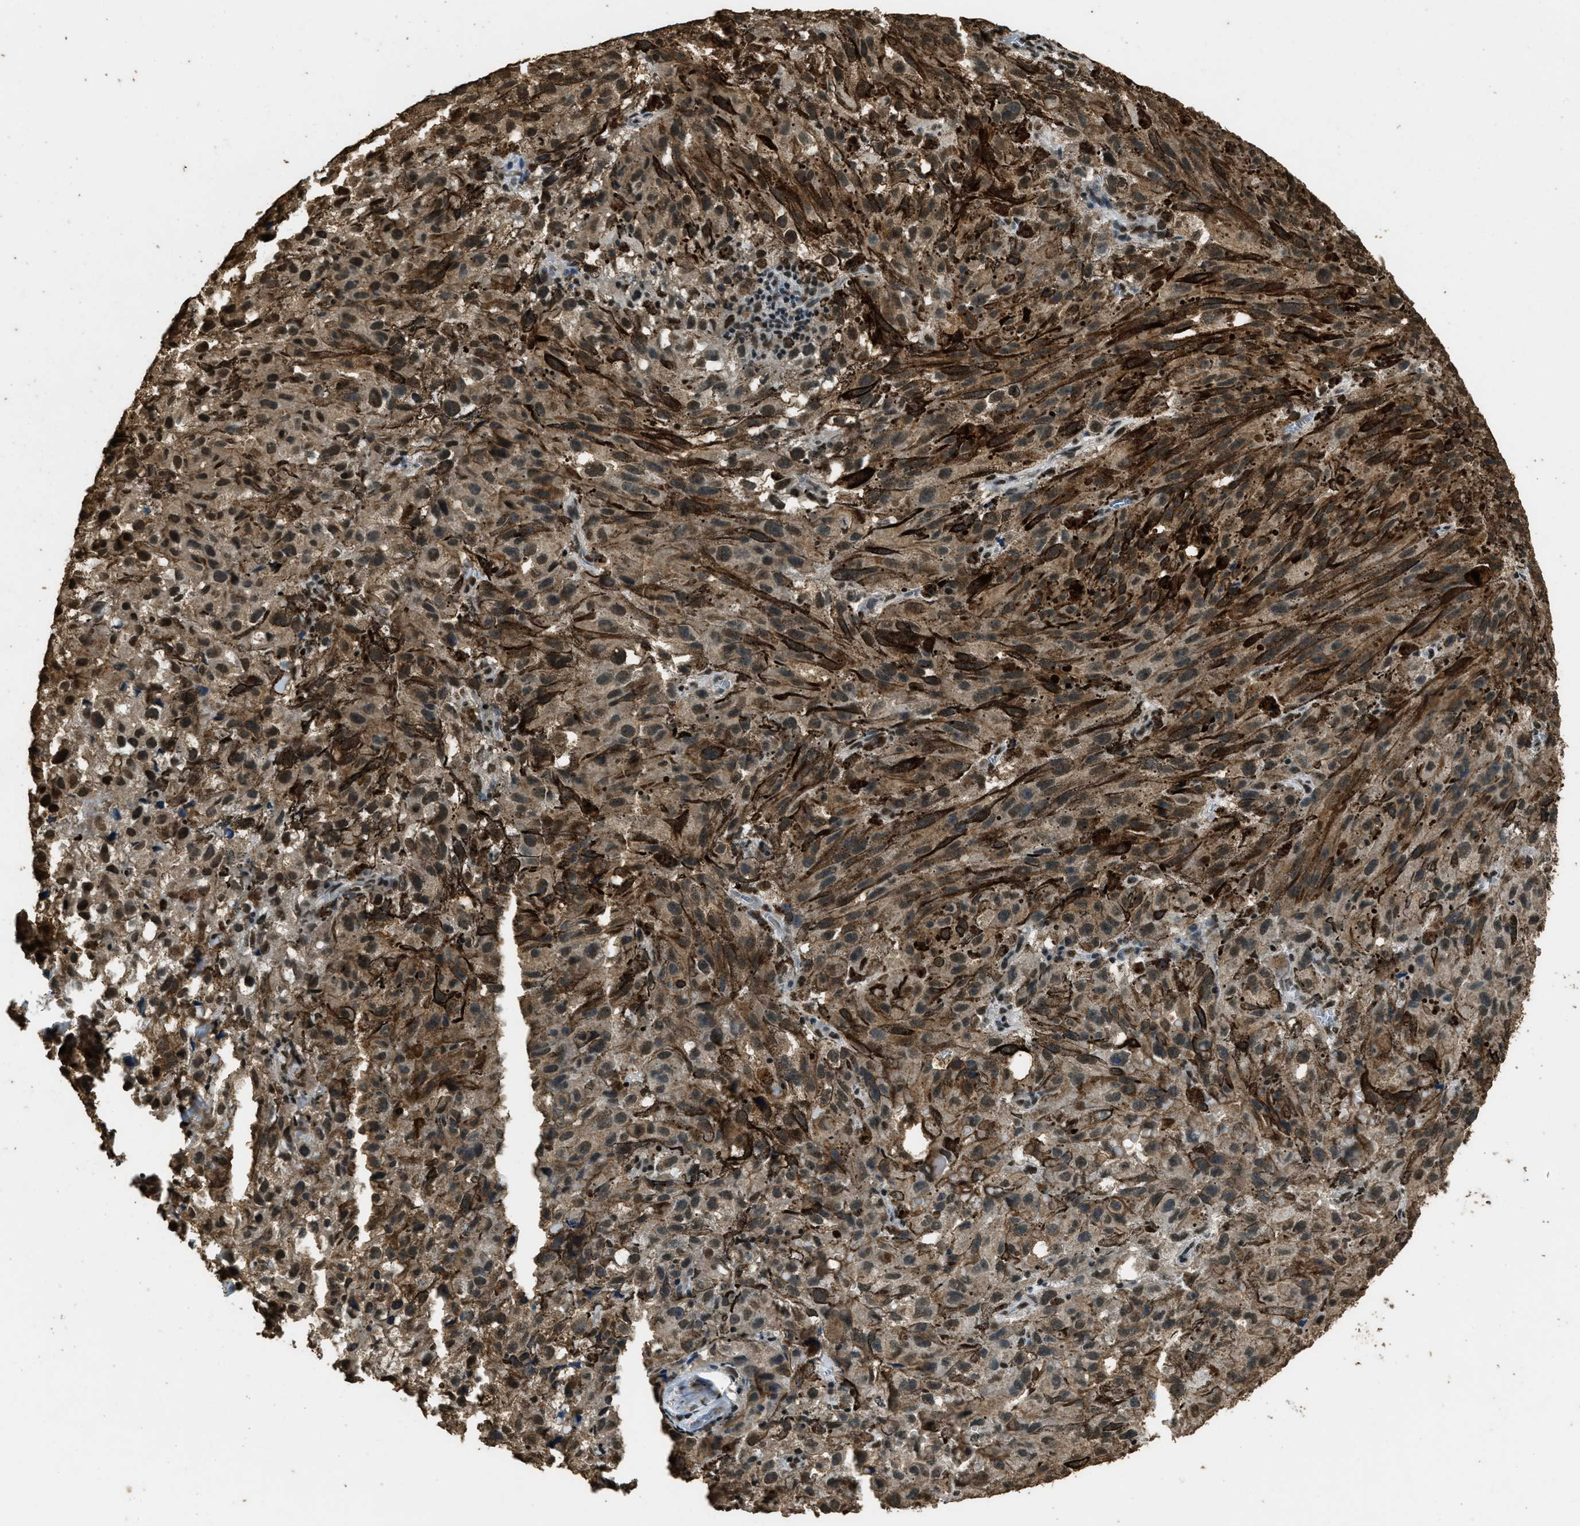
{"staining": {"intensity": "weak", "quantity": ">75%", "location": "cytoplasmic/membranous,nuclear"}, "tissue": "melanoma", "cell_type": "Tumor cells", "image_type": "cancer", "snomed": [{"axis": "morphology", "description": "Malignant melanoma, NOS"}, {"axis": "topography", "description": "Skin"}], "caption": "Human melanoma stained with a brown dye shows weak cytoplasmic/membranous and nuclear positive expression in approximately >75% of tumor cells.", "gene": "MYB", "patient": {"sex": "female", "age": 104}}